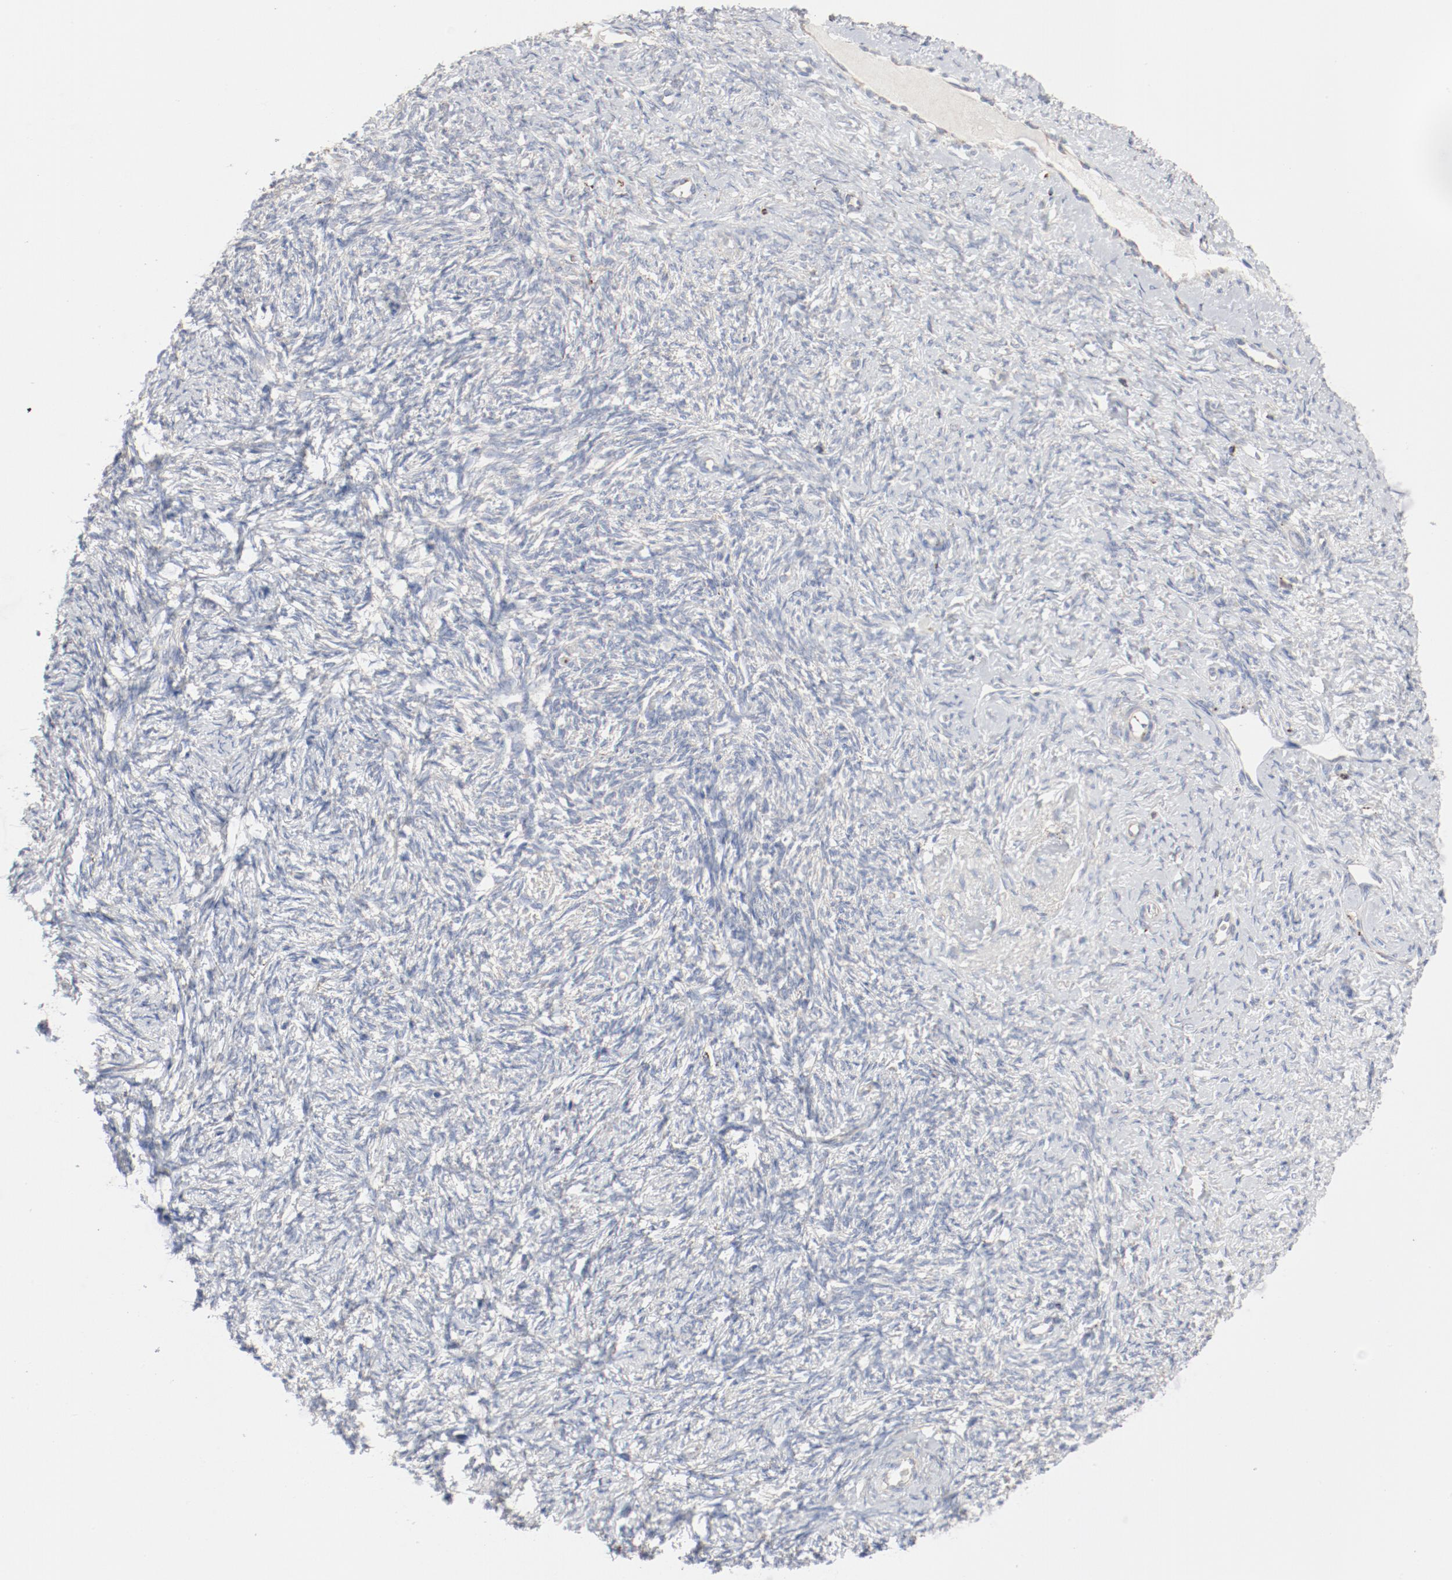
{"staining": {"intensity": "weak", "quantity": ">75%", "location": "cytoplasmic/membranous"}, "tissue": "ovarian cancer", "cell_type": "Tumor cells", "image_type": "cancer", "snomed": [{"axis": "morphology", "description": "Normal tissue, NOS"}, {"axis": "morphology", "description": "Cystadenocarcinoma, serous, NOS"}, {"axis": "topography", "description": "Ovary"}], "caption": "Ovarian cancer (serous cystadenocarcinoma) stained with a brown dye exhibits weak cytoplasmic/membranous positive staining in approximately >75% of tumor cells.", "gene": "SETD3", "patient": {"sex": "female", "age": 62}}